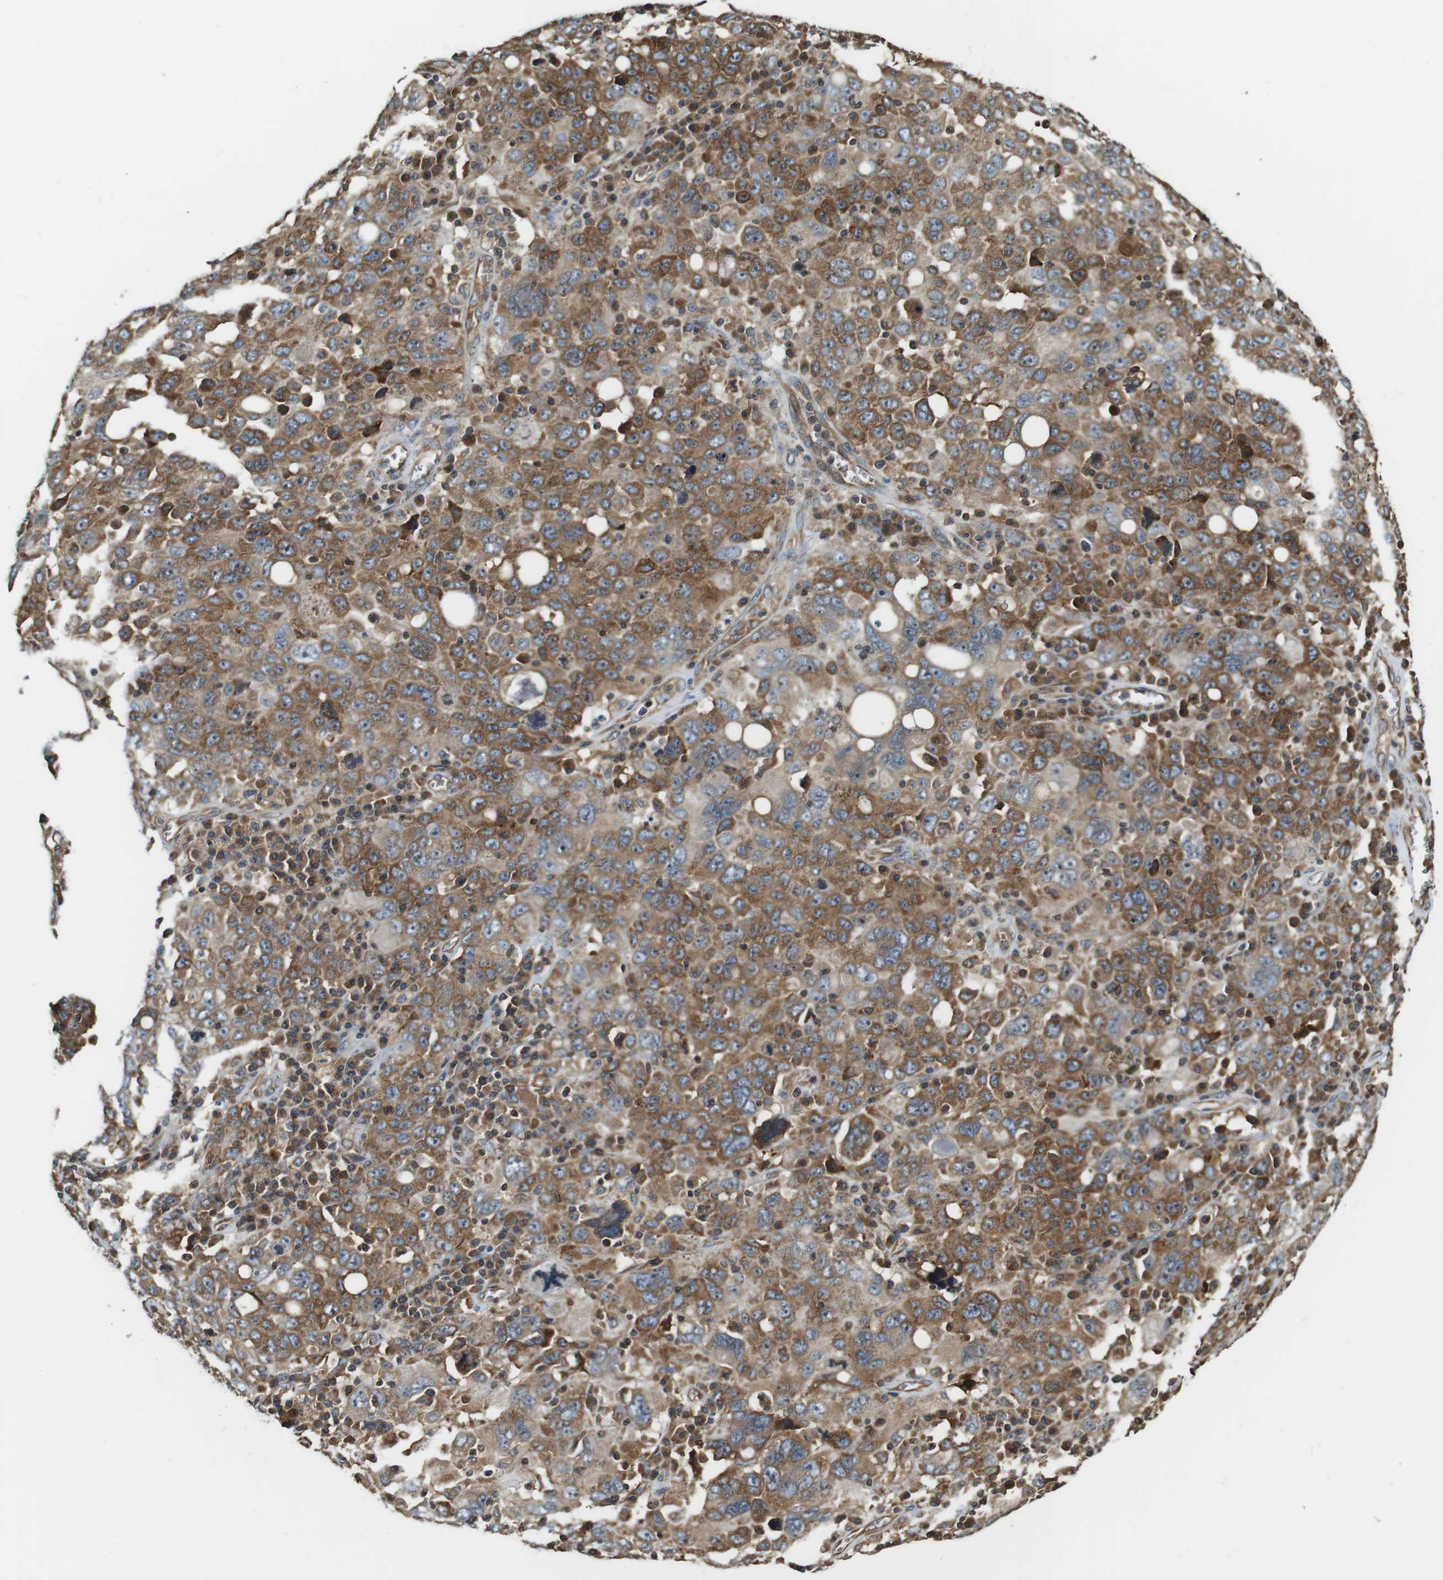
{"staining": {"intensity": "moderate", "quantity": "25%-75%", "location": "cytoplasmic/membranous"}, "tissue": "ovarian cancer", "cell_type": "Tumor cells", "image_type": "cancer", "snomed": [{"axis": "morphology", "description": "Carcinoma, endometroid"}, {"axis": "topography", "description": "Ovary"}], "caption": "A medium amount of moderate cytoplasmic/membranous staining is identified in approximately 25%-75% of tumor cells in endometroid carcinoma (ovarian) tissue.", "gene": "PA2G4", "patient": {"sex": "female", "age": 62}}